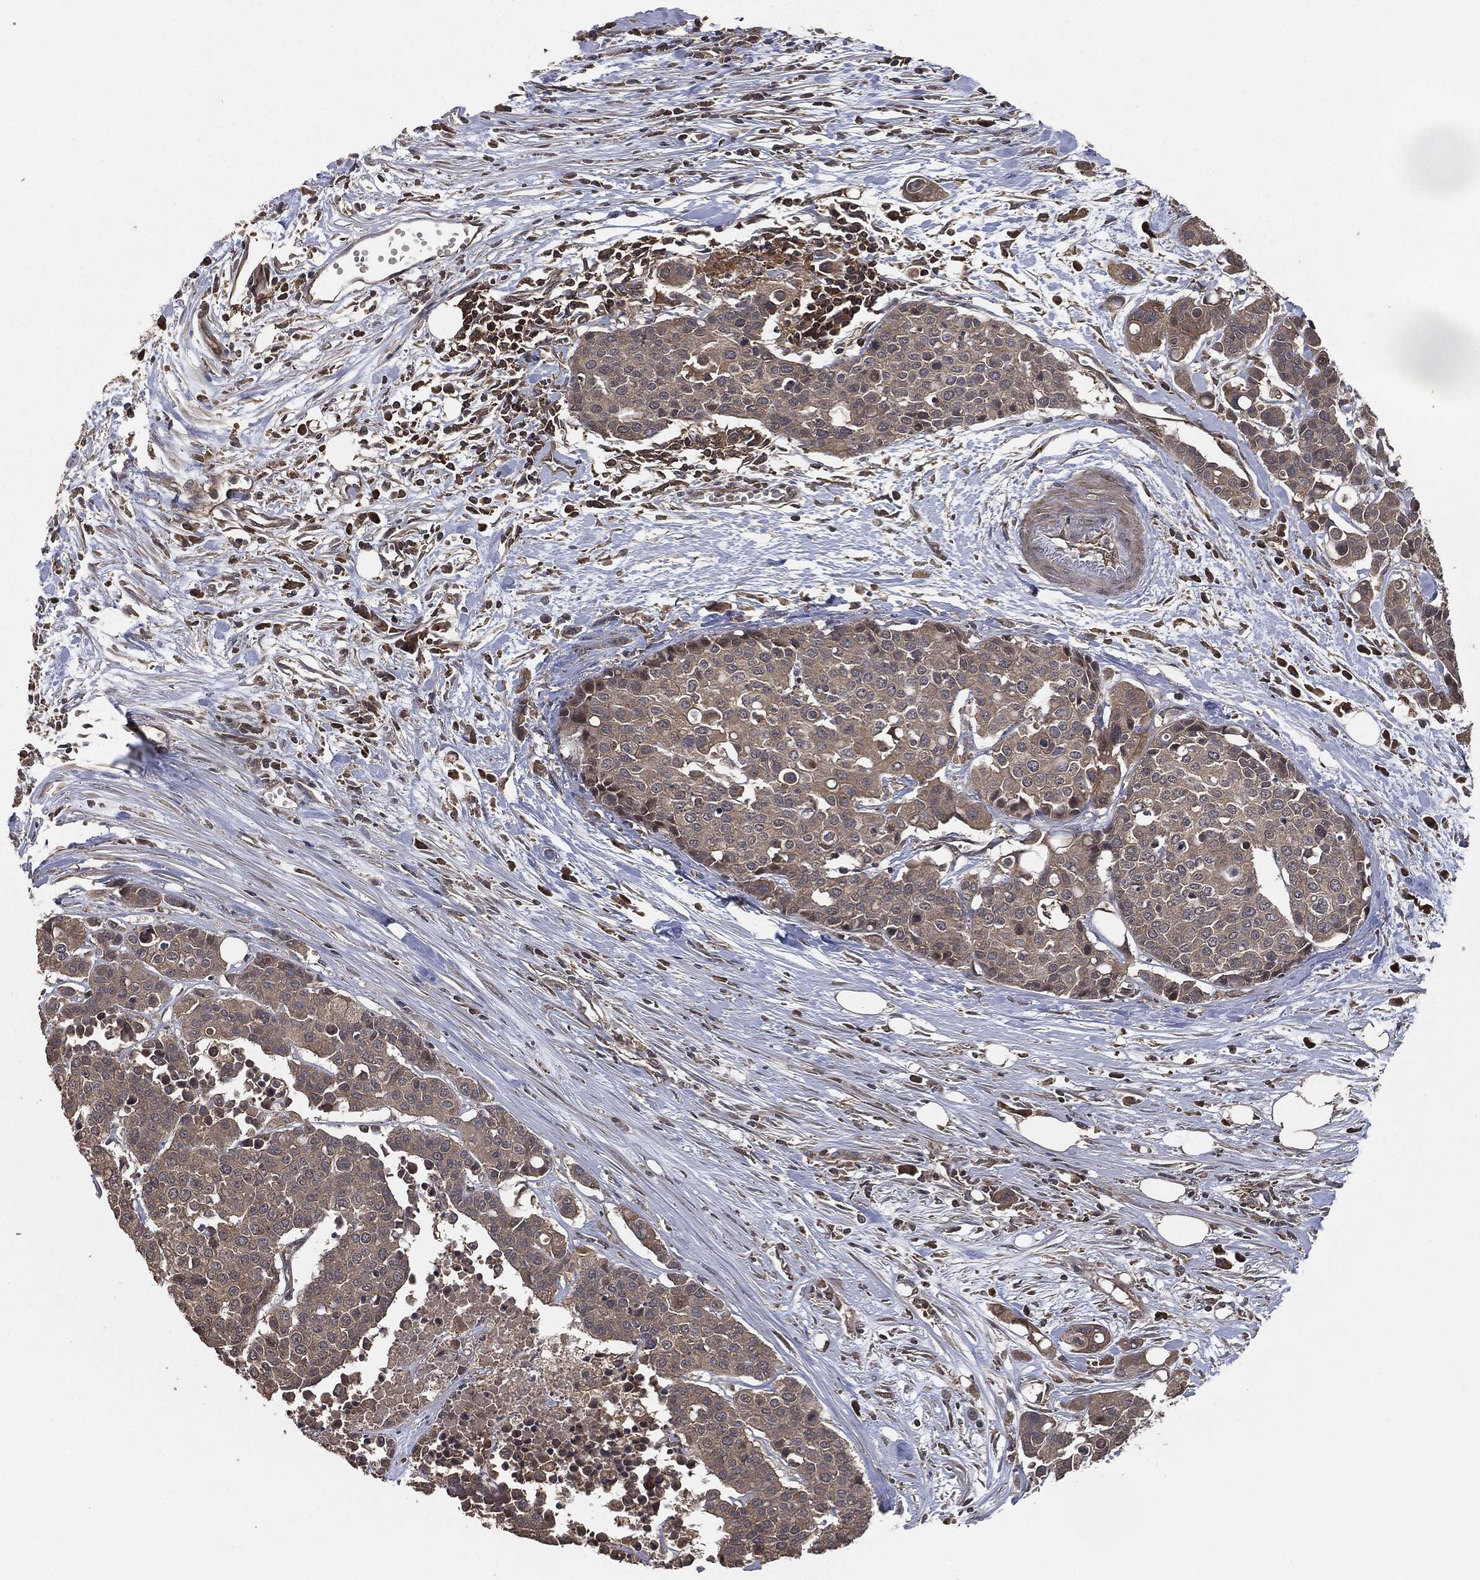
{"staining": {"intensity": "weak", "quantity": ">75%", "location": "cytoplasmic/membranous"}, "tissue": "carcinoid", "cell_type": "Tumor cells", "image_type": "cancer", "snomed": [{"axis": "morphology", "description": "Carcinoid, malignant, NOS"}, {"axis": "topography", "description": "Colon"}], "caption": "An immunohistochemistry image of tumor tissue is shown. Protein staining in brown highlights weak cytoplasmic/membranous positivity in carcinoid within tumor cells. (brown staining indicates protein expression, while blue staining denotes nuclei).", "gene": "ERBIN", "patient": {"sex": "male", "age": 81}}